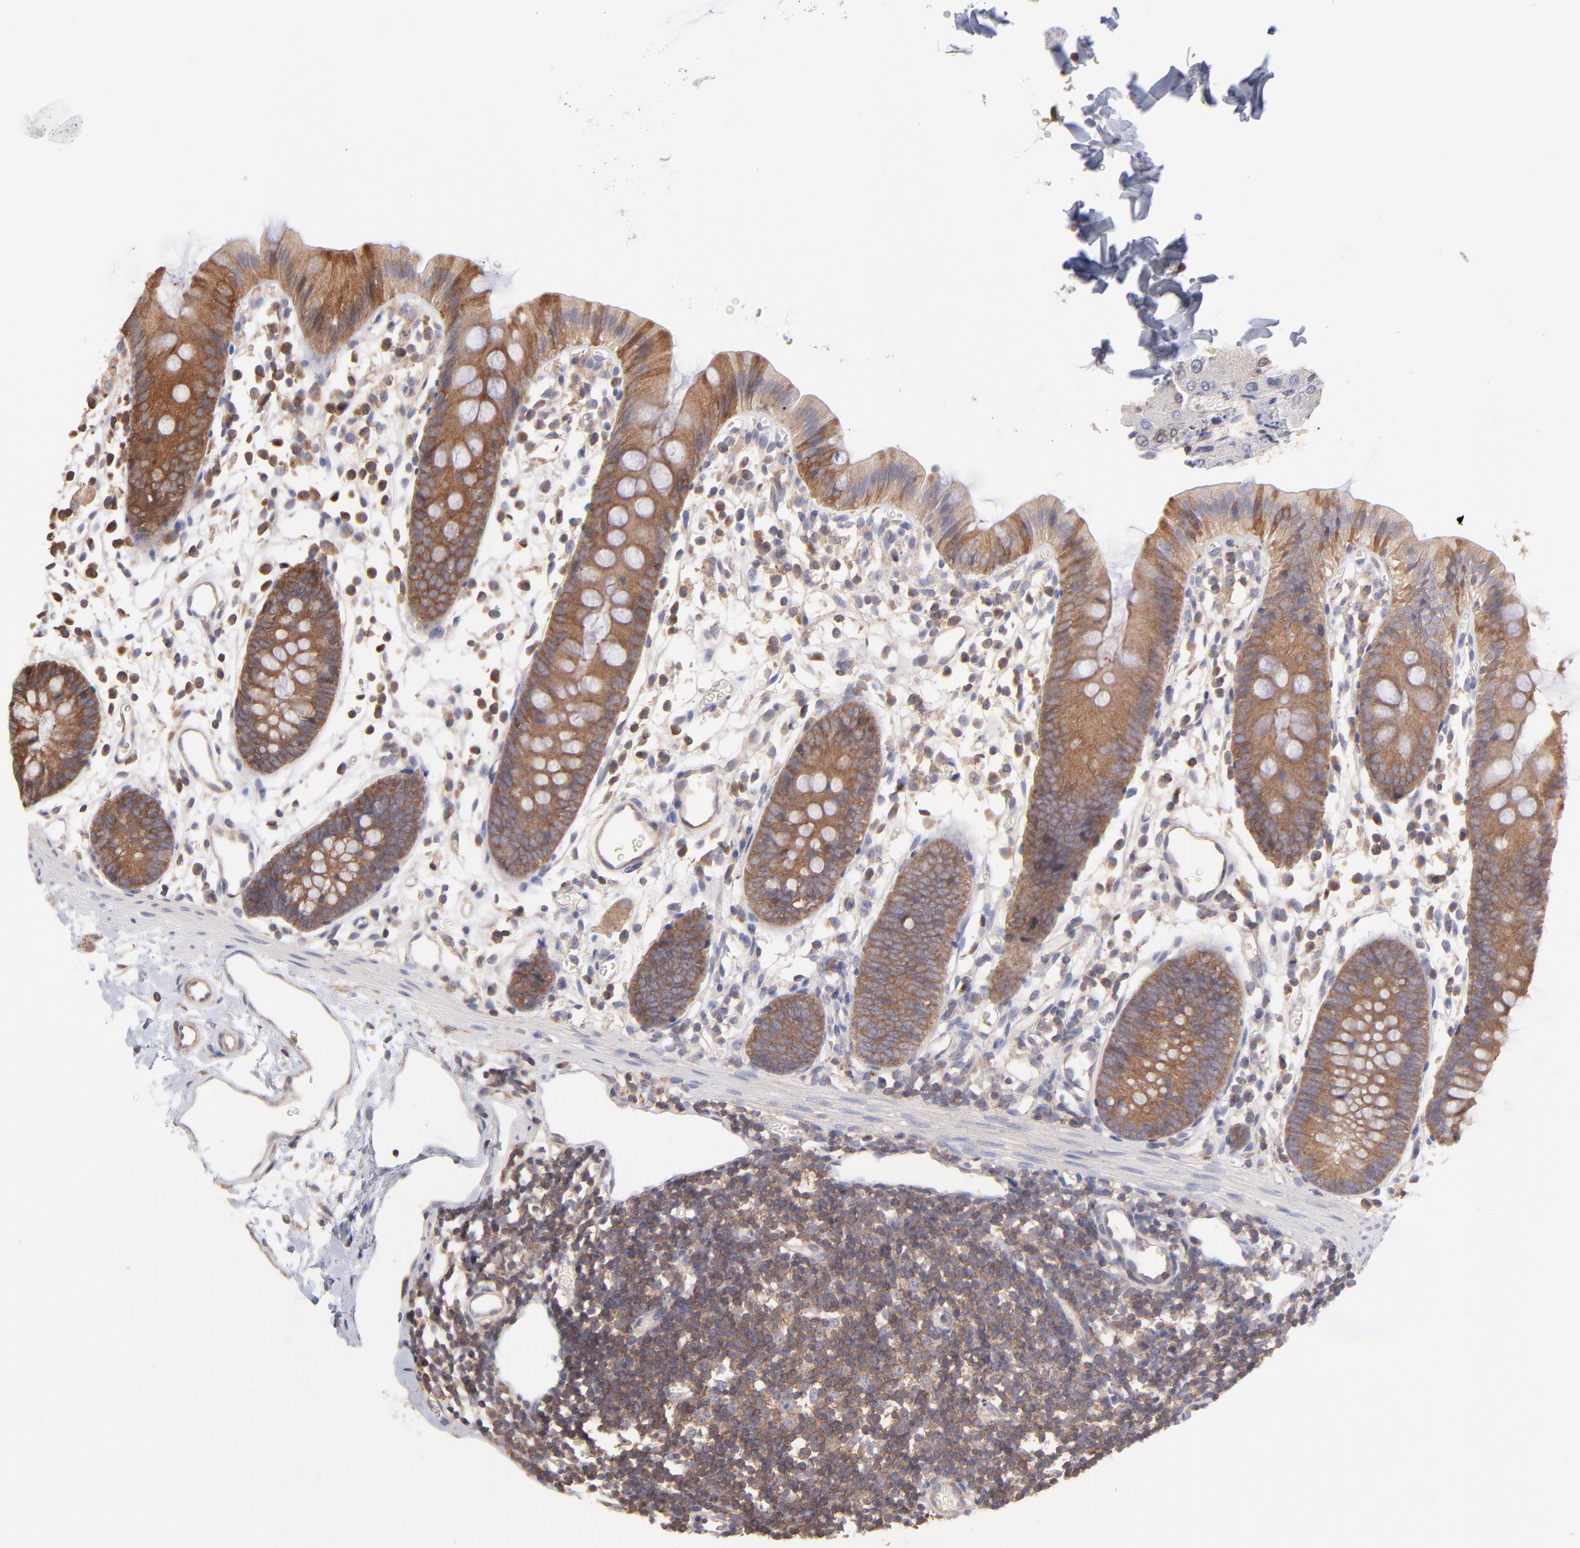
{"staining": {"intensity": "weak", "quantity": ">75%", "location": "cytoplasmic/membranous"}, "tissue": "colon", "cell_type": "Endothelial cells", "image_type": "normal", "snomed": [{"axis": "morphology", "description": "Normal tissue, NOS"}, {"axis": "topography", "description": "Colon"}], "caption": "Protein staining of benign colon reveals weak cytoplasmic/membranous staining in about >75% of endothelial cells. (IHC, brightfield microscopy, high magnification).", "gene": "MAP2K2", "patient": {"sex": "male", "age": 14}}